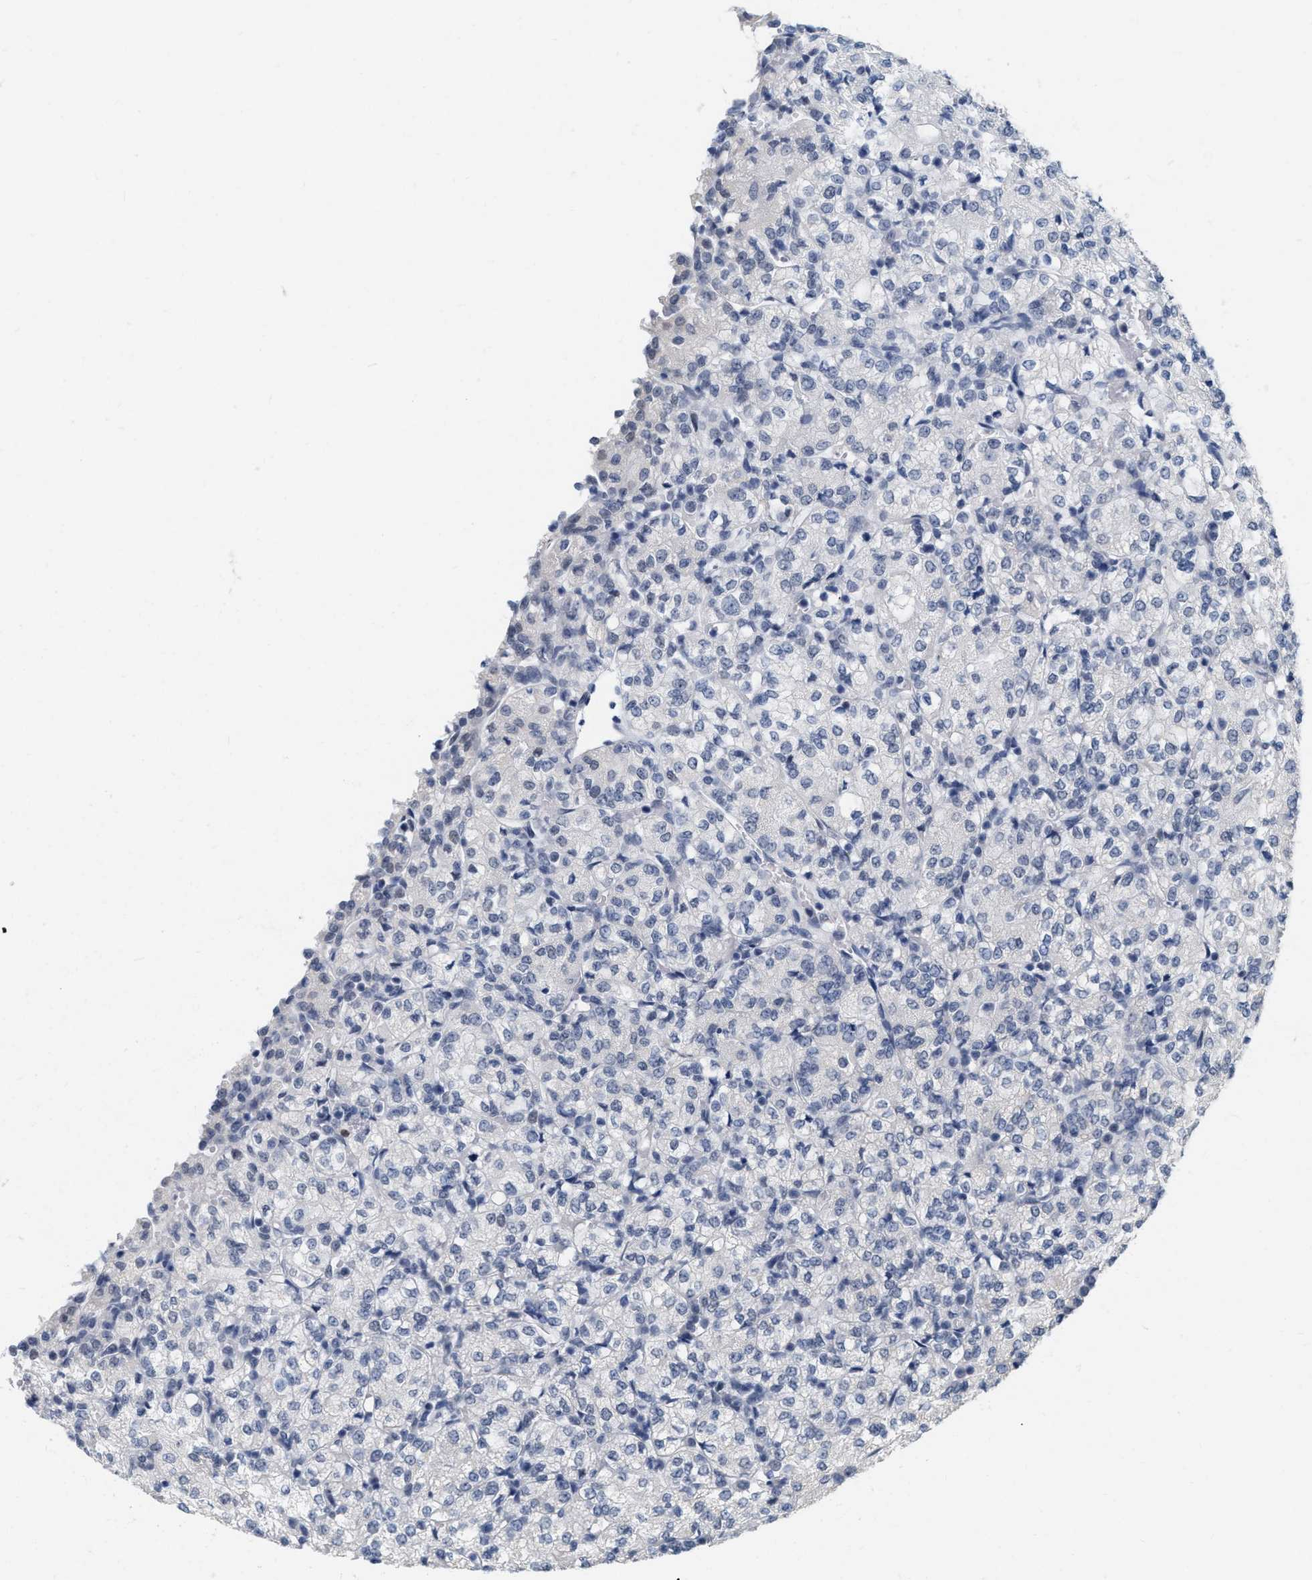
{"staining": {"intensity": "negative", "quantity": "none", "location": "none"}, "tissue": "renal cancer", "cell_type": "Tumor cells", "image_type": "cancer", "snomed": [{"axis": "morphology", "description": "Adenocarcinoma, NOS"}, {"axis": "topography", "description": "Kidney"}], "caption": "Micrograph shows no significant protein positivity in tumor cells of adenocarcinoma (renal).", "gene": "XIRP1", "patient": {"sex": "male", "age": 77}}